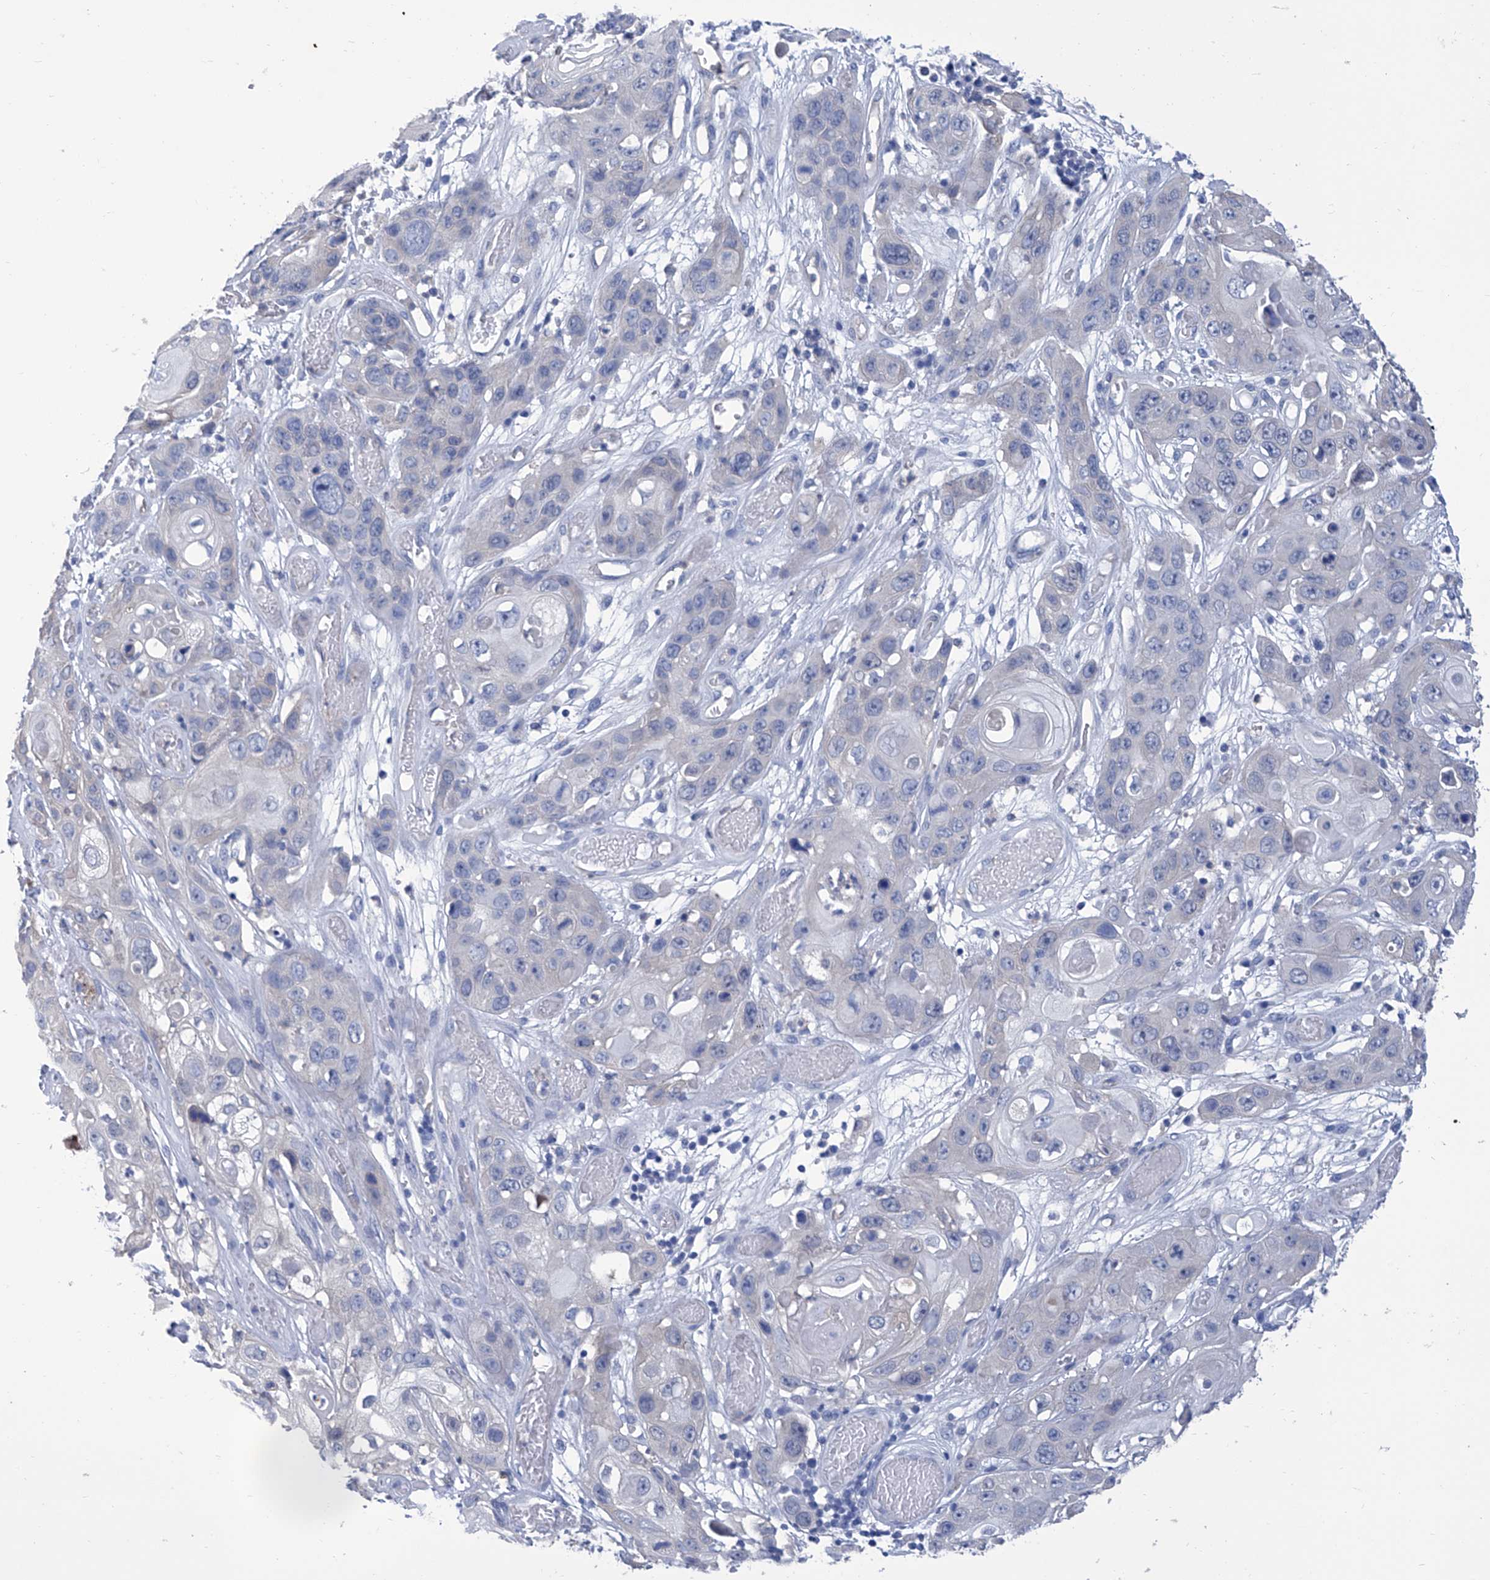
{"staining": {"intensity": "negative", "quantity": "none", "location": "none"}, "tissue": "skin cancer", "cell_type": "Tumor cells", "image_type": "cancer", "snomed": [{"axis": "morphology", "description": "Squamous cell carcinoma, NOS"}, {"axis": "topography", "description": "Skin"}], "caption": "Immunohistochemical staining of human skin cancer (squamous cell carcinoma) shows no significant positivity in tumor cells.", "gene": "SMS", "patient": {"sex": "male", "age": 55}}